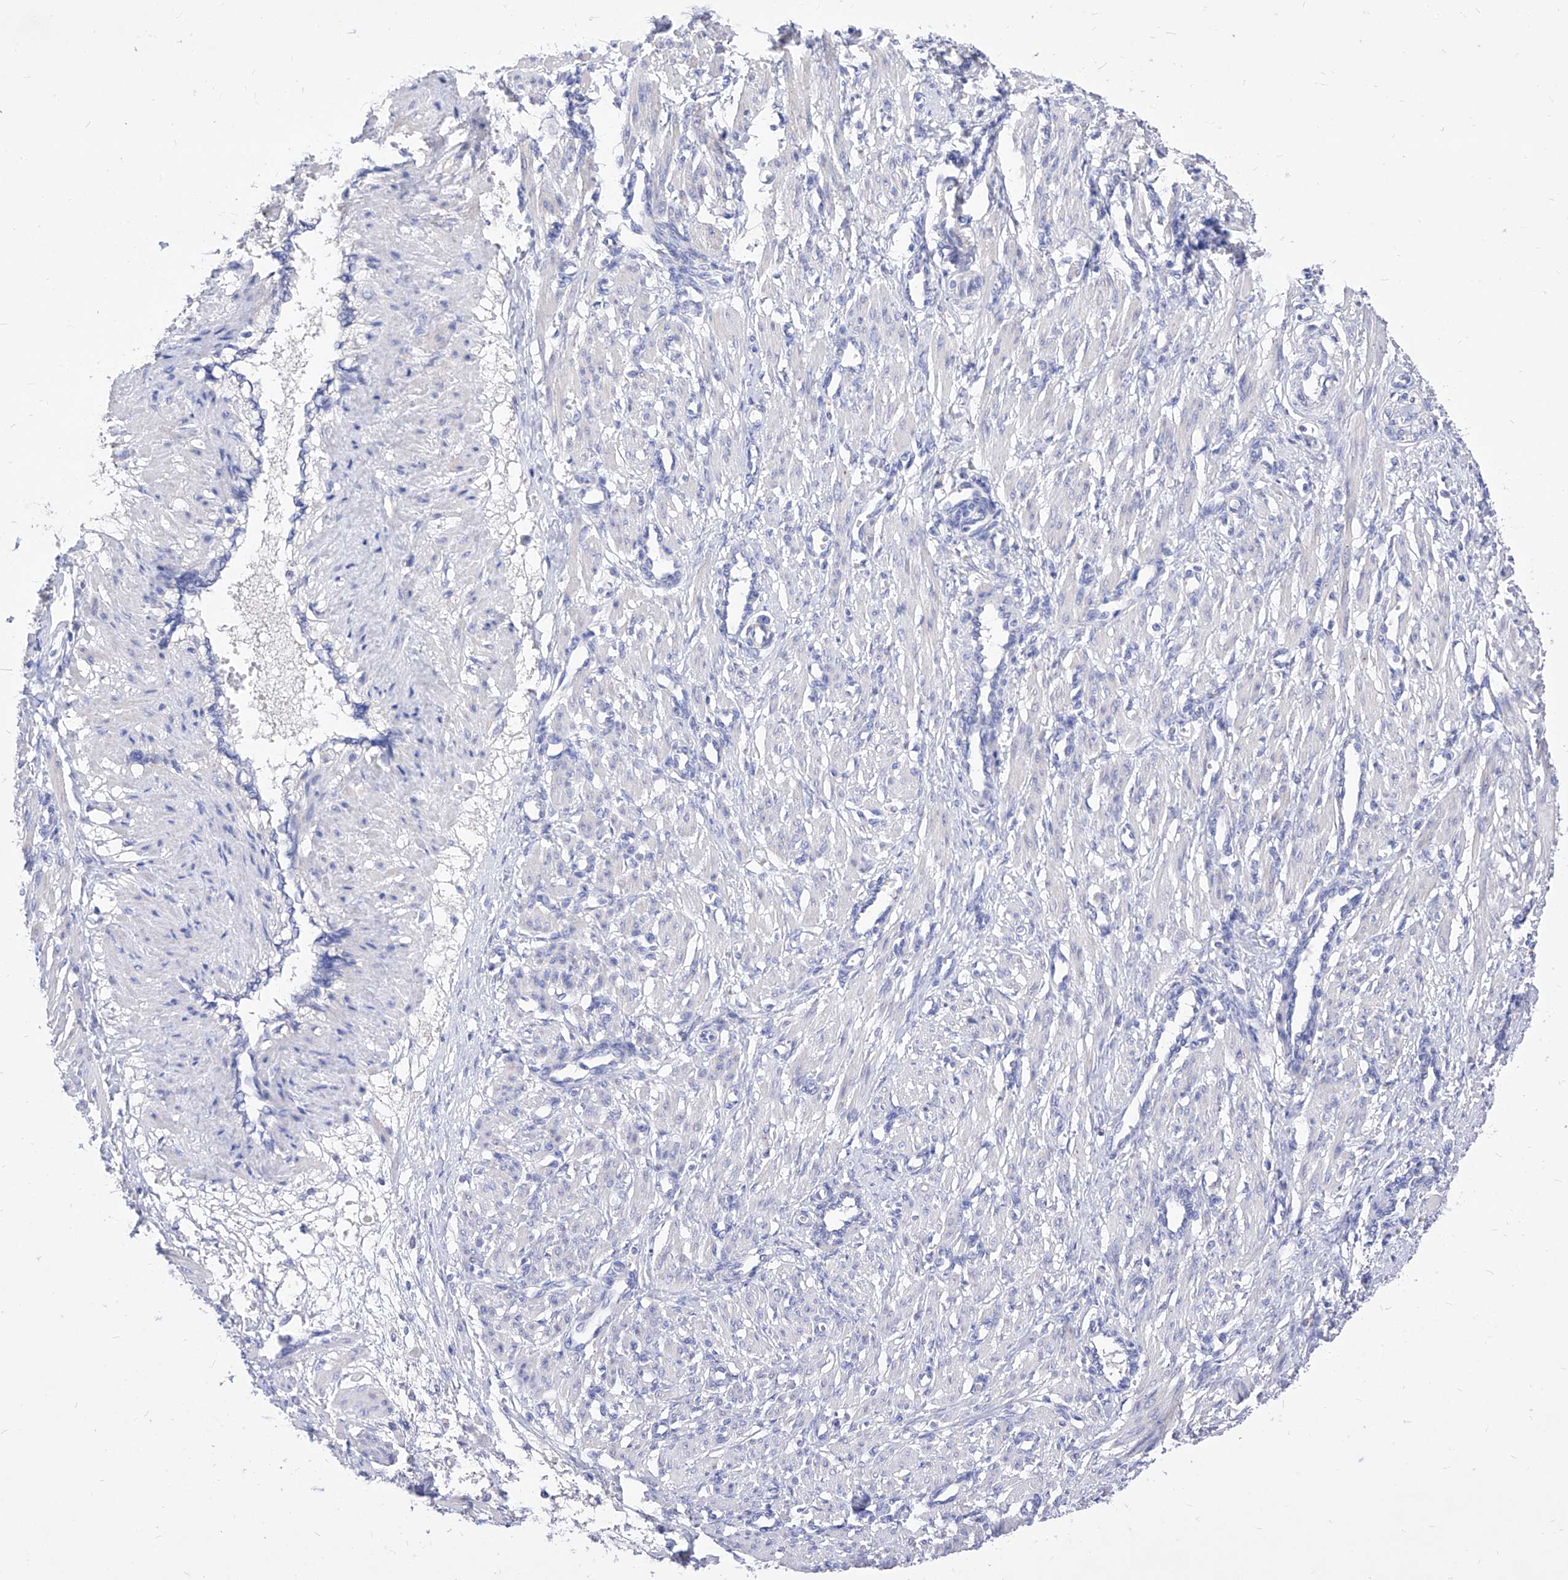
{"staining": {"intensity": "negative", "quantity": "none", "location": "none"}, "tissue": "smooth muscle", "cell_type": "Smooth muscle cells", "image_type": "normal", "snomed": [{"axis": "morphology", "description": "Normal tissue, NOS"}, {"axis": "topography", "description": "Endometrium"}], "caption": "Smooth muscle cells show no significant expression in normal smooth muscle. The staining was performed using DAB (3,3'-diaminobenzidine) to visualize the protein expression in brown, while the nuclei were stained in blue with hematoxylin (Magnification: 20x).", "gene": "VAX1", "patient": {"sex": "female", "age": 33}}